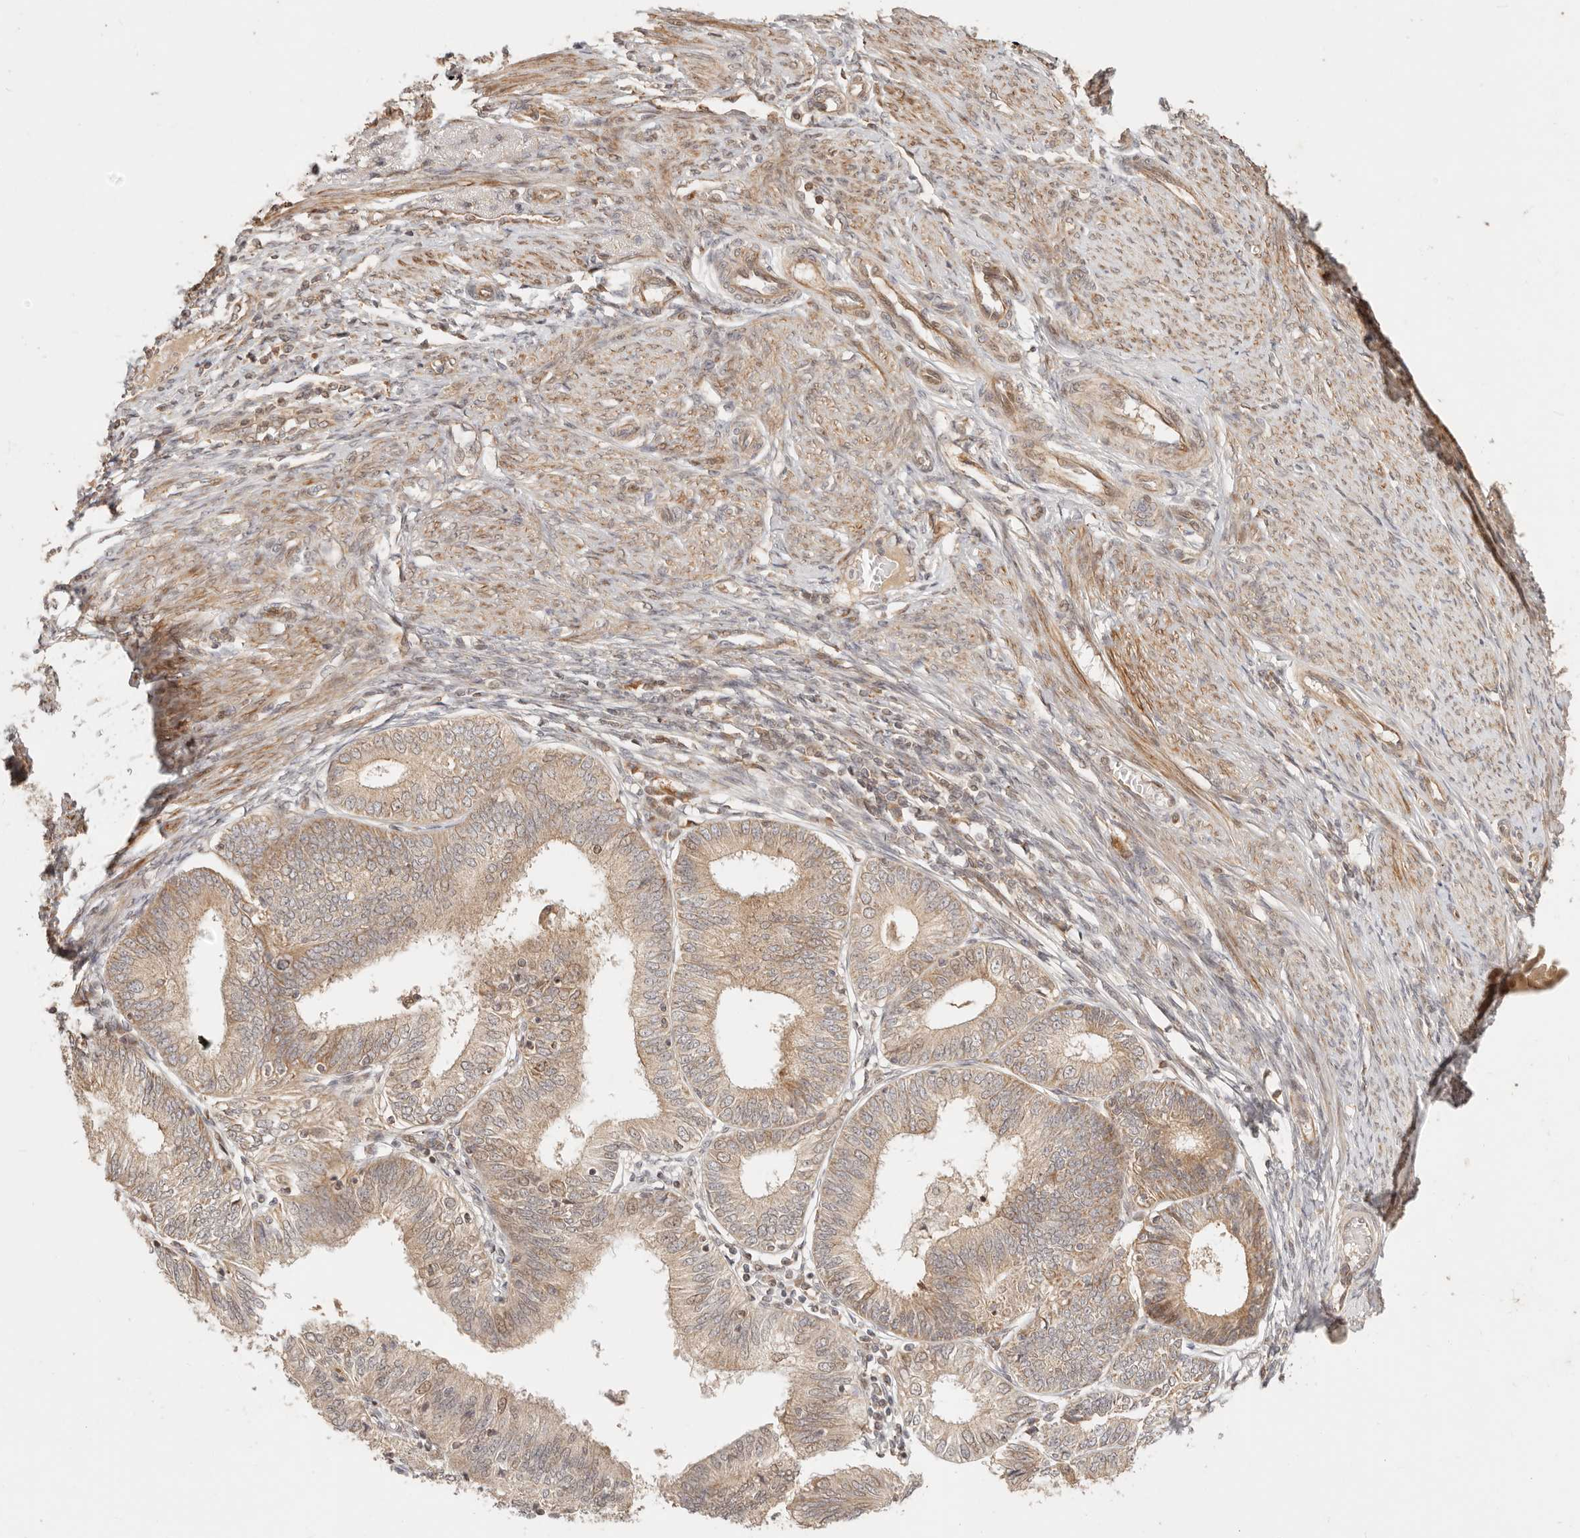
{"staining": {"intensity": "weak", "quantity": ">75%", "location": "cytoplasmic/membranous,nuclear"}, "tissue": "endometrial cancer", "cell_type": "Tumor cells", "image_type": "cancer", "snomed": [{"axis": "morphology", "description": "Adenocarcinoma, NOS"}, {"axis": "topography", "description": "Endometrium"}], "caption": "Human endometrial adenocarcinoma stained for a protein (brown) reveals weak cytoplasmic/membranous and nuclear positive expression in about >75% of tumor cells.", "gene": "TIMM17A", "patient": {"sex": "female", "age": 51}}